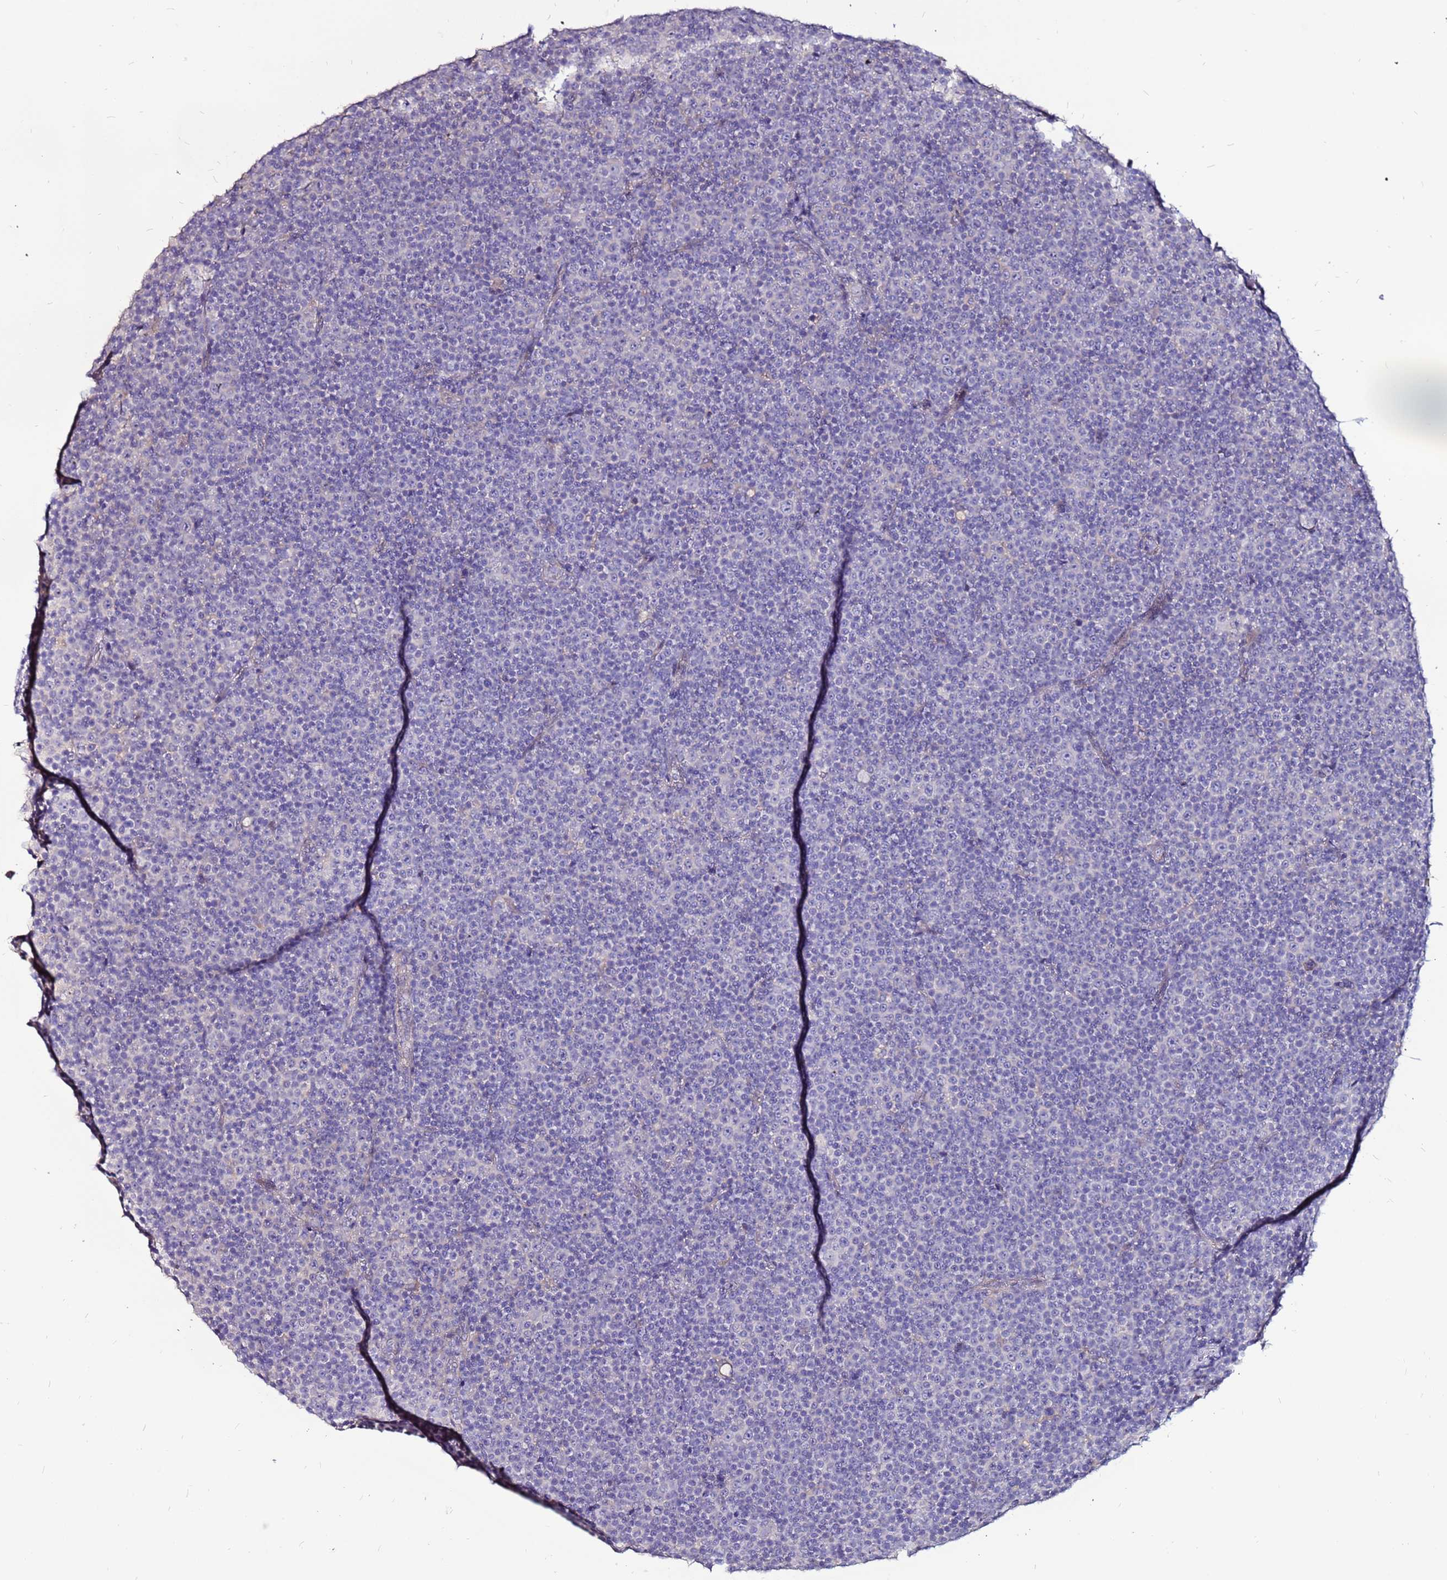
{"staining": {"intensity": "negative", "quantity": "none", "location": "none"}, "tissue": "lymphoma", "cell_type": "Tumor cells", "image_type": "cancer", "snomed": [{"axis": "morphology", "description": "Malignant lymphoma, non-Hodgkin's type, Low grade"}, {"axis": "topography", "description": "Lymph node"}], "caption": "A photomicrograph of human malignant lymphoma, non-Hodgkin's type (low-grade) is negative for staining in tumor cells.", "gene": "SLC44A3", "patient": {"sex": "female", "age": 67}}